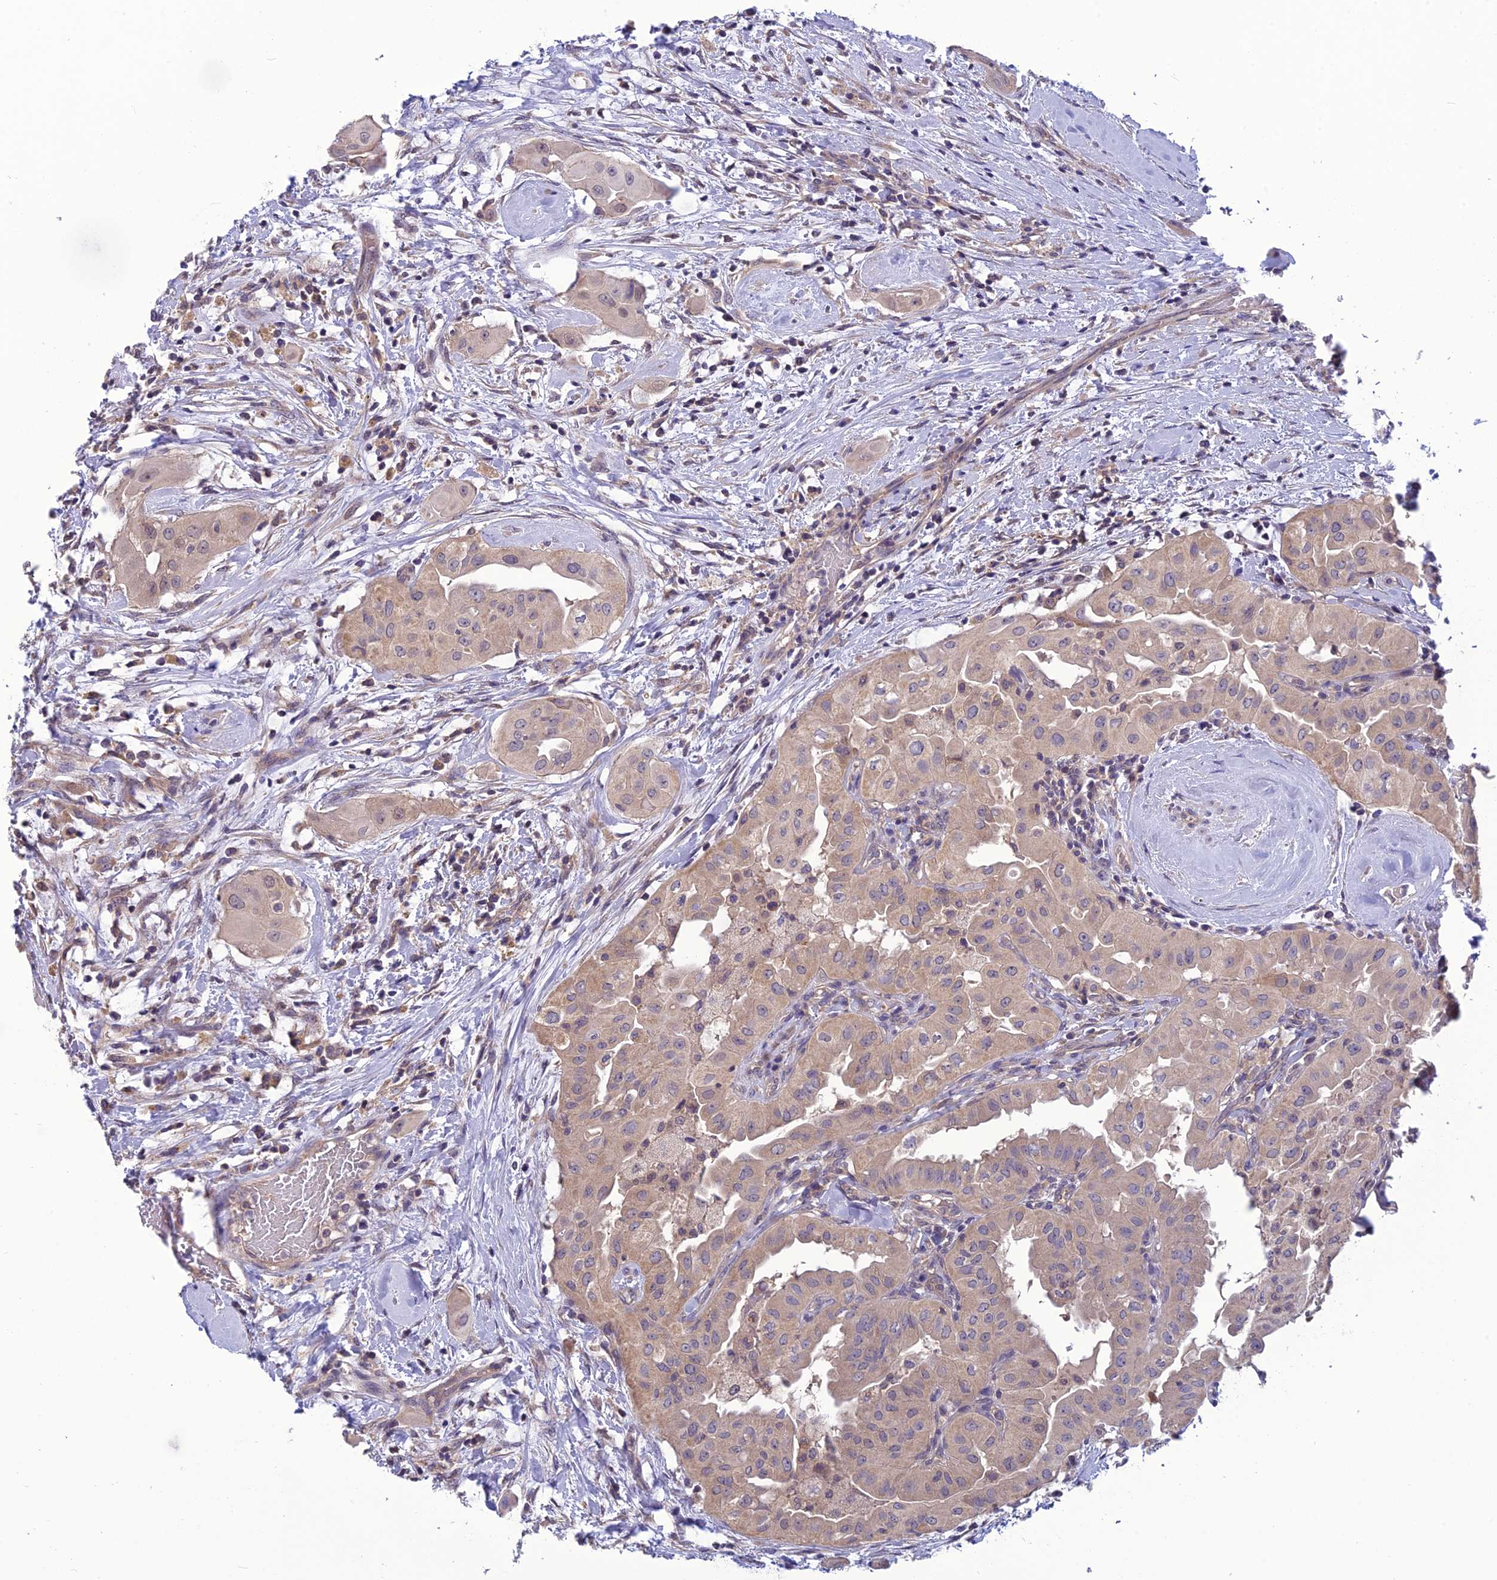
{"staining": {"intensity": "weak", "quantity": "25%-75%", "location": "cytoplasmic/membranous"}, "tissue": "thyroid cancer", "cell_type": "Tumor cells", "image_type": "cancer", "snomed": [{"axis": "morphology", "description": "Papillary adenocarcinoma, NOS"}, {"axis": "topography", "description": "Thyroid gland"}], "caption": "The micrograph demonstrates a brown stain indicating the presence of a protein in the cytoplasmic/membranous of tumor cells in thyroid cancer. The staining was performed using DAB to visualize the protein expression in brown, while the nuclei were stained in blue with hematoxylin (Magnification: 20x).", "gene": "PSMF1", "patient": {"sex": "female", "age": 59}}